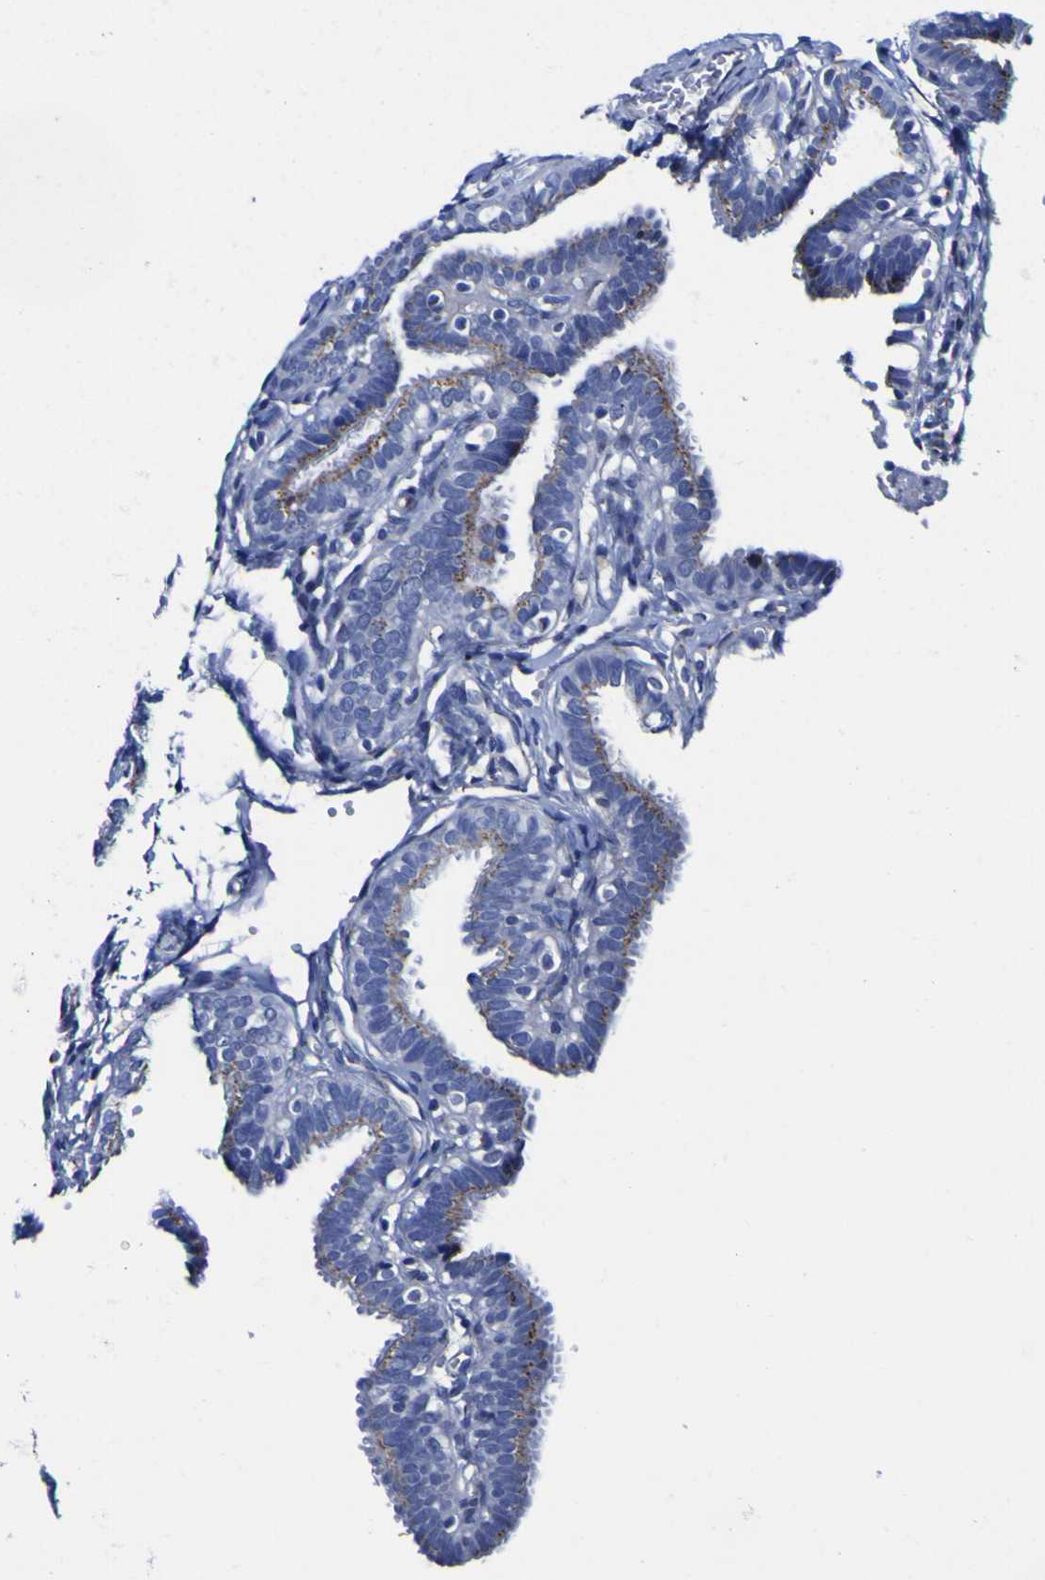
{"staining": {"intensity": "moderate", "quantity": "25%-75%", "location": "cytoplasmic/membranous"}, "tissue": "fallopian tube", "cell_type": "Glandular cells", "image_type": "normal", "snomed": [{"axis": "morphology", "description": "Normal tissue, NOS"}, {"axis": "topography", "description": "Fallopian tube"}, {"axis": "topography", "description": "Placenta"}], "caption": "This is a photomicrograph of immunohistochemistry staining of unremarkable fallopian tube, which shows moderate positivity in the cytoplasmic/membranous of glandular cells.", "gene": "GOLM1", "patient": {"sex": "female", "age": 34}}